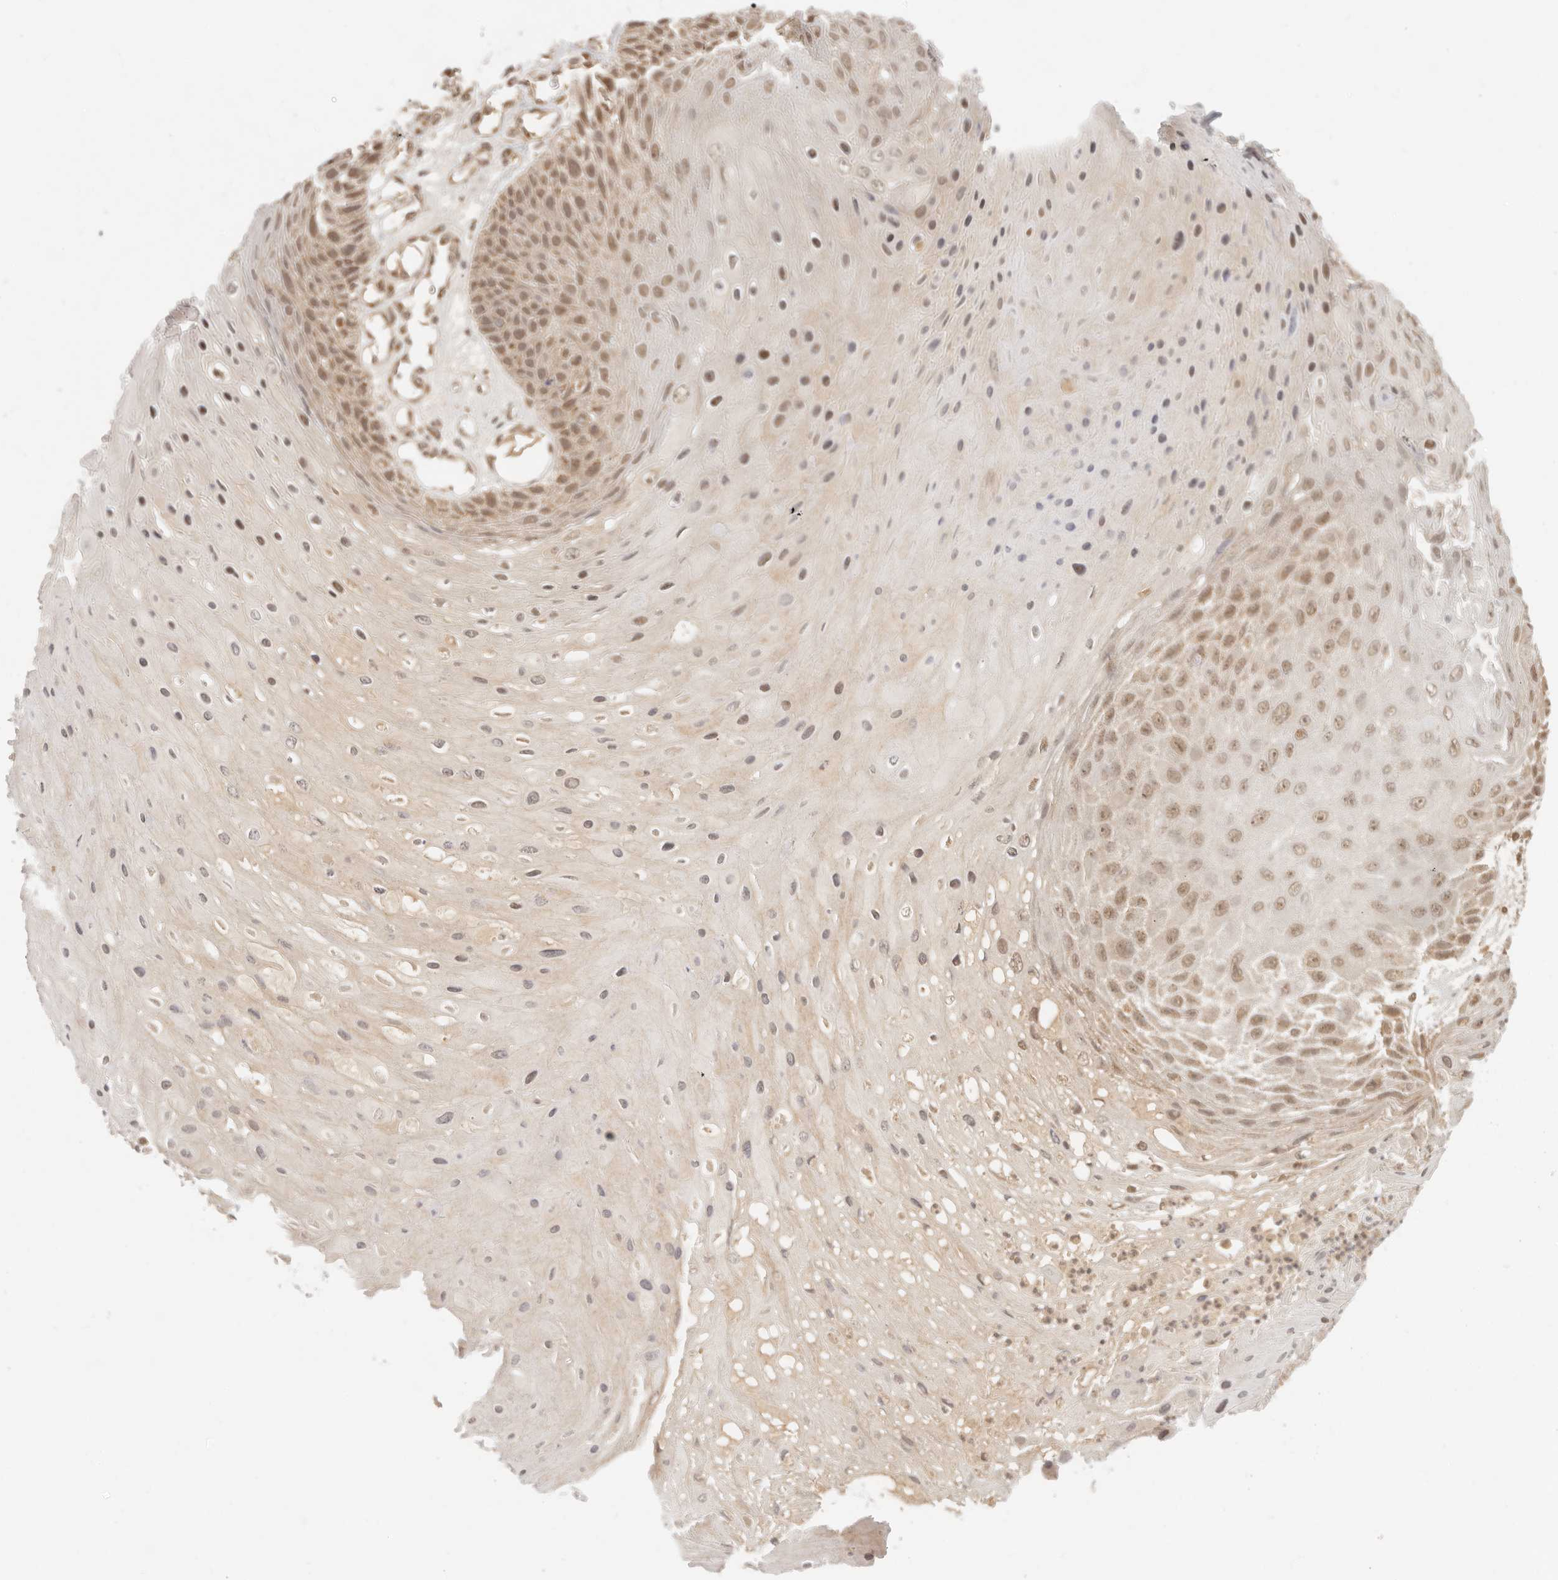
{"staining": {"intensity": "moderate", "quantity": ">75%", "location": "nuclear"}, "tissue": "skin cancer", "cell_type": "Tumor cells", "image_type": "cancer", "snomed": [{"axis": "morphology", "description": "Squamous cell carcinoma, NOS"}, {"axis": "topography", "description": "Skin"}], "caption": "A brown stain labels moderate nuclear expression of a protein in human skin cancer tumor cells.", "gene": "INTS11", "patient": {"sex": "female", "age": 88}}